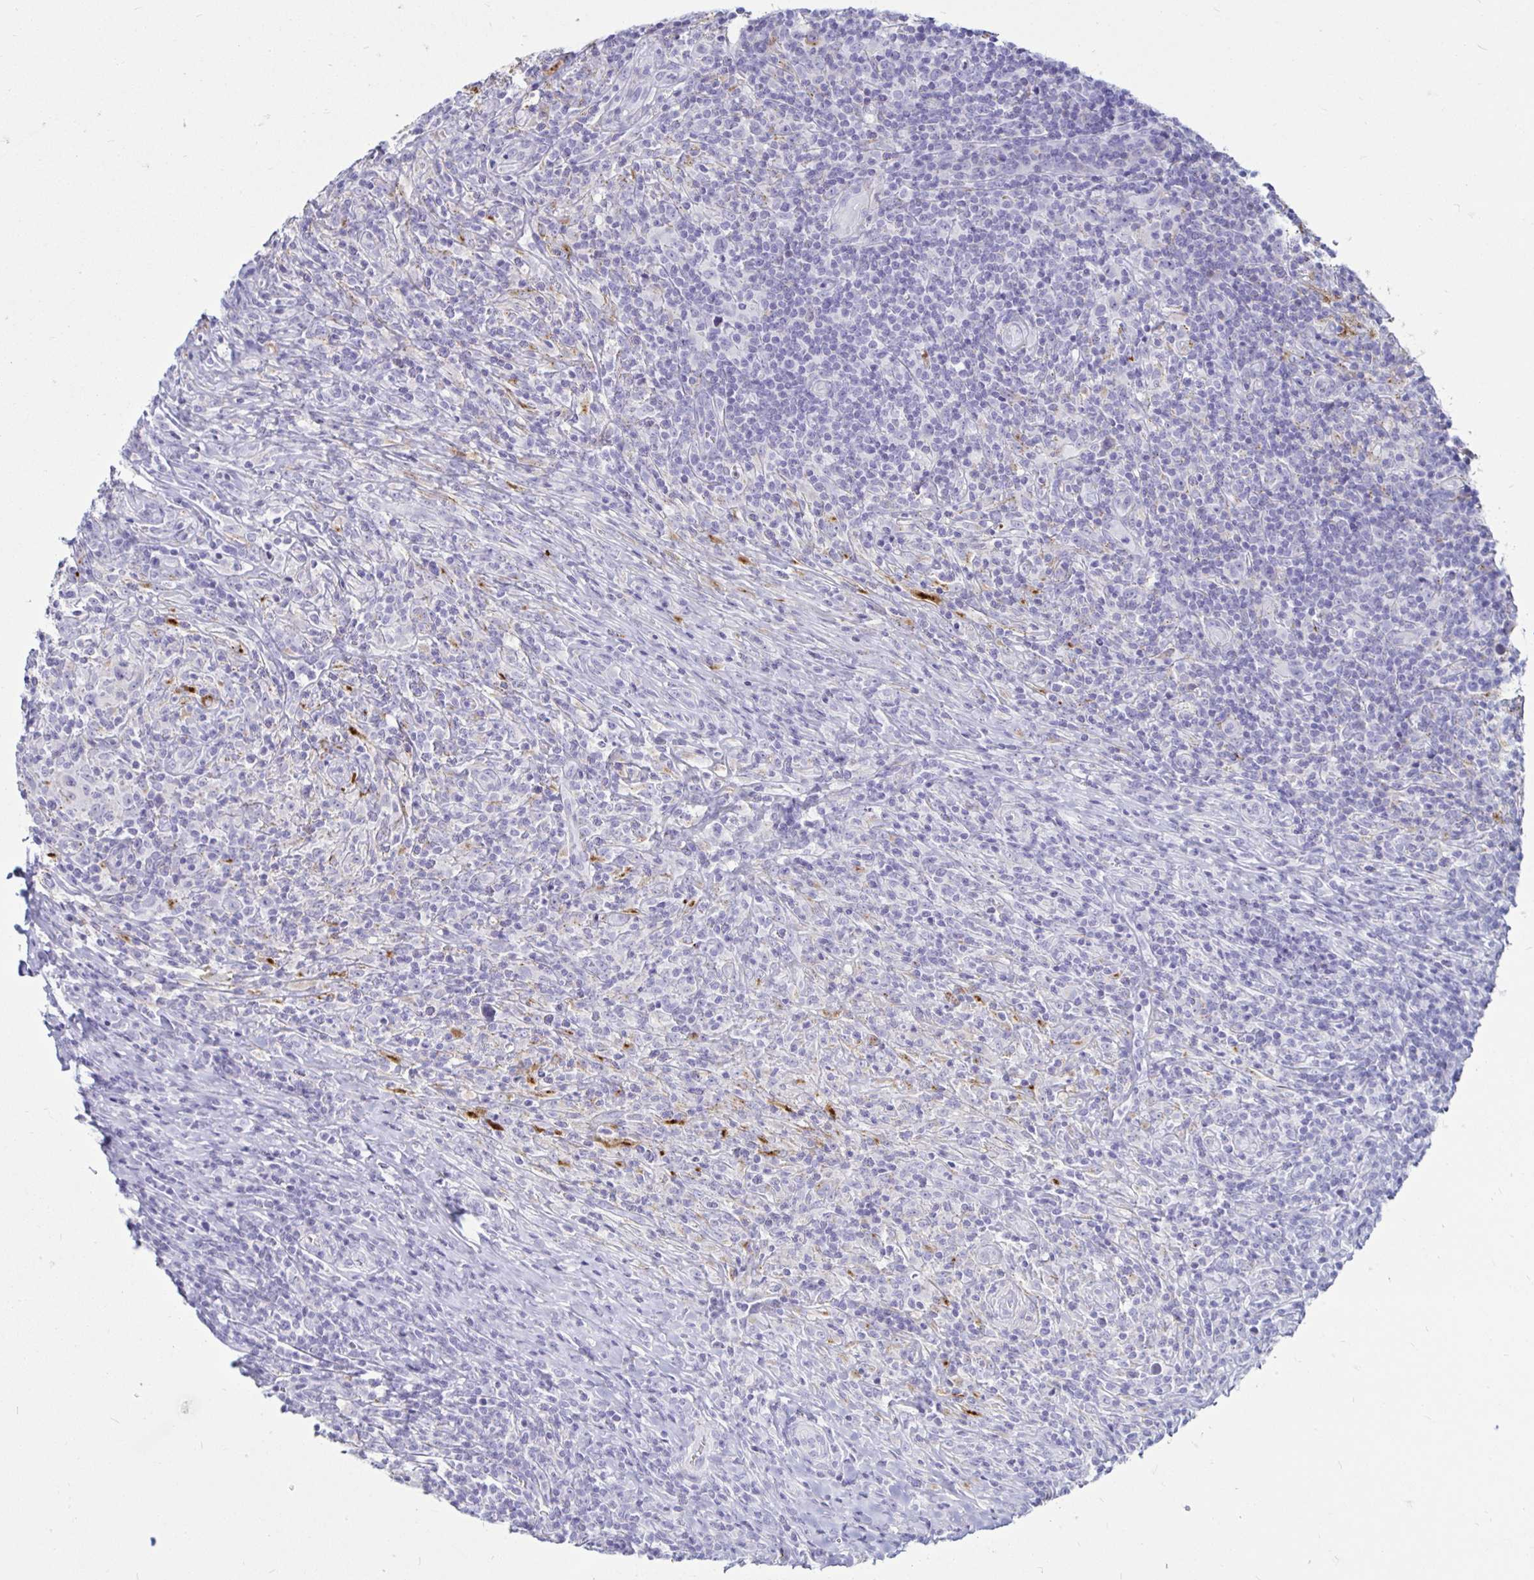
{"staining": {"intensity": "negative", "quantity": "none", "location": "none"}, "tissue": "lymphoma", "cell_type": "Tumor cells", "image_type": "cancer", "snomed": [{"axis": "morphology", "description": "Hodgkin's disease, NOS"}, {"axis": "topography", "description": "Lymph node"}], "caption": "IHC photomicrograph of human lymphoma stained for a protein (brown), which reveals no staining in tumor cells.", "gene": "TIMP1", "patient": {"sex": "female", "age": 18}}